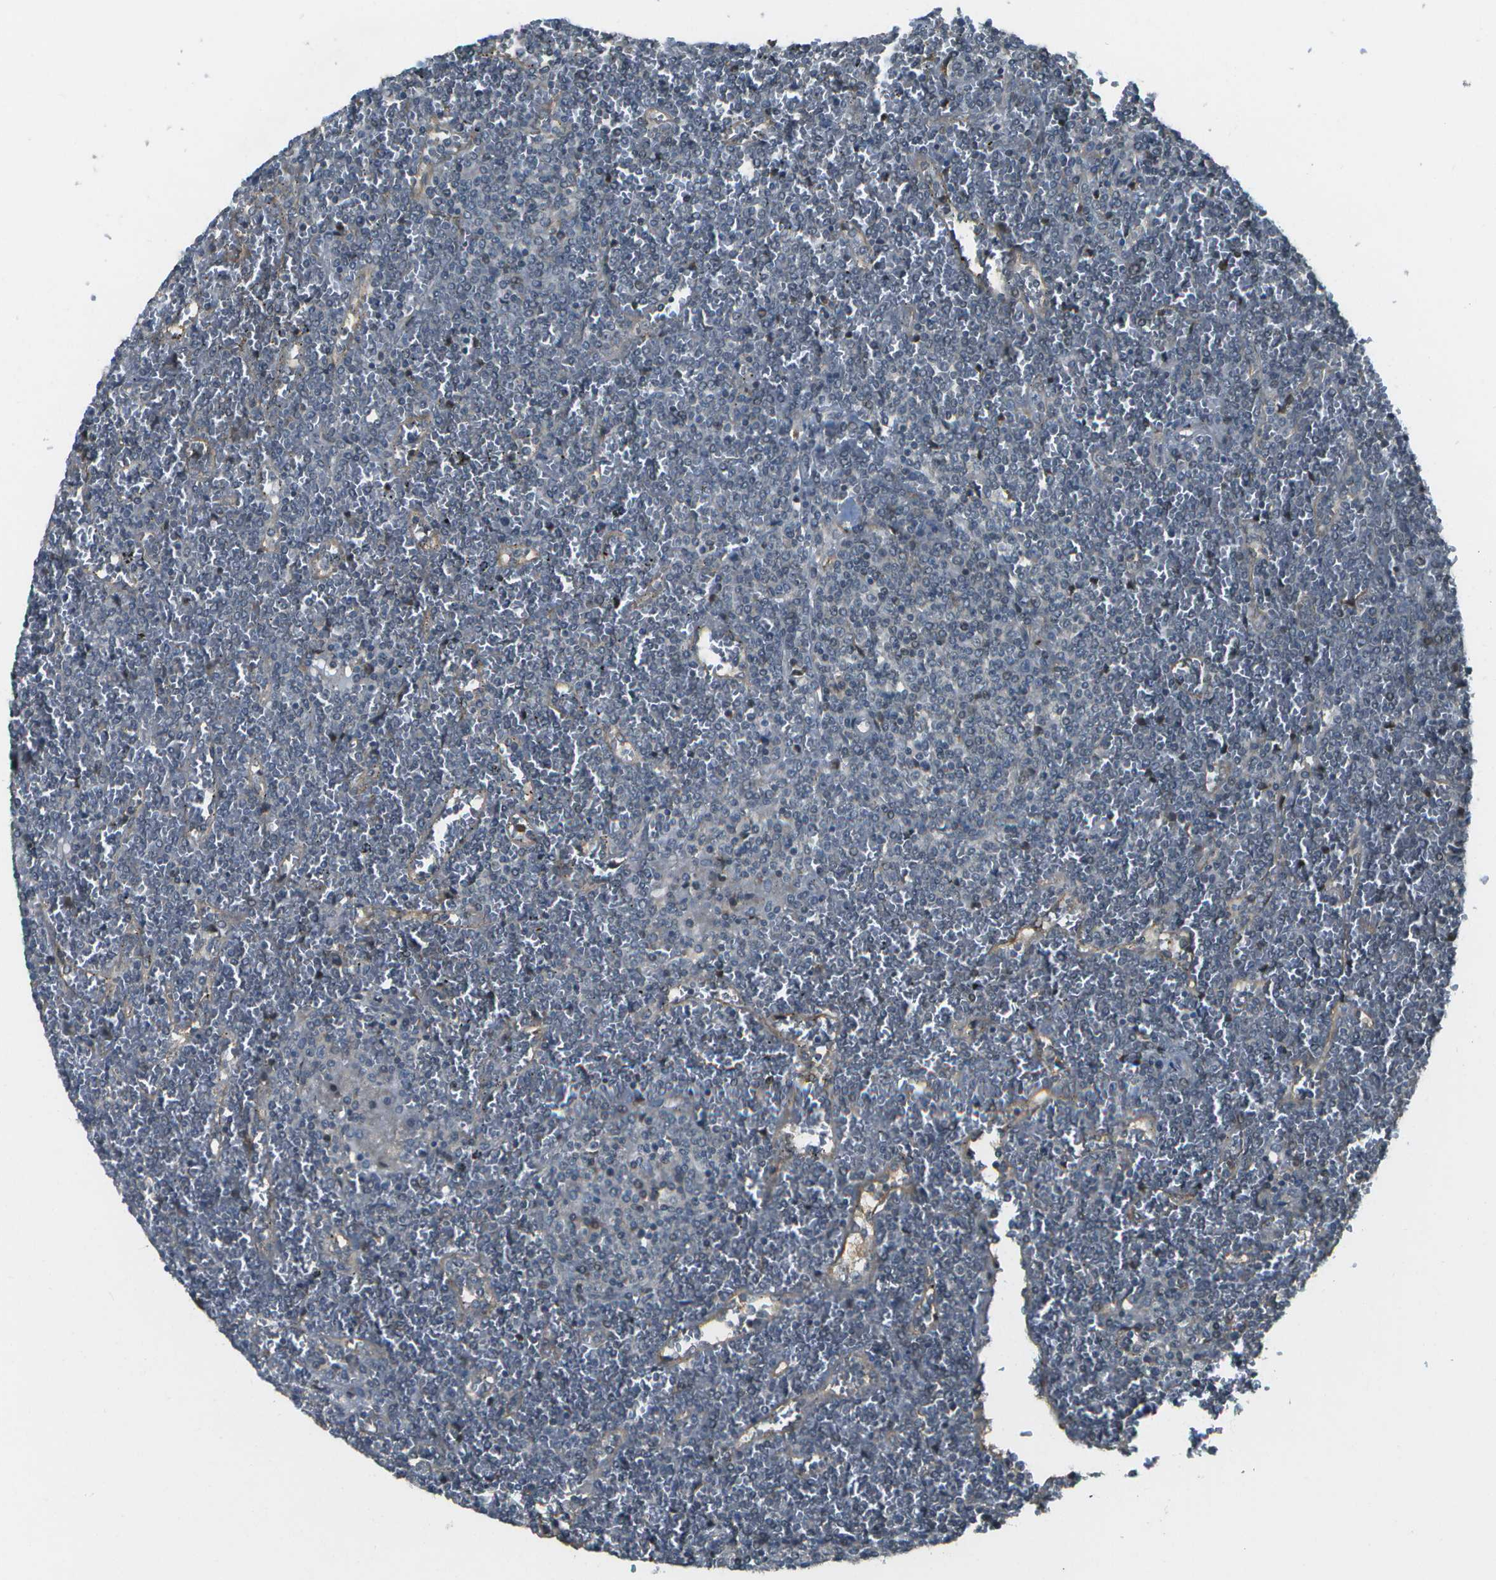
{"staining": {"intensity": "negative", "quantity": "none", "location": "none"}, "tissue": "lymphoma", "cell_type": "Tumor cells", "image_type": "cancer", "snomed": [{"axis": "morphology", "description": "Malignant lymphoma, non-Hodgkin's type, Low grade"}, {"axis": "topography", "description": "Spleen"}], "caption": "This is a micrograph of immunohistochemistry (IHC) staining of lymphoma, which shows no positivity in tumor cells.", "gene": "WNK2", "patient": {"sex": "female", "age": 19}}